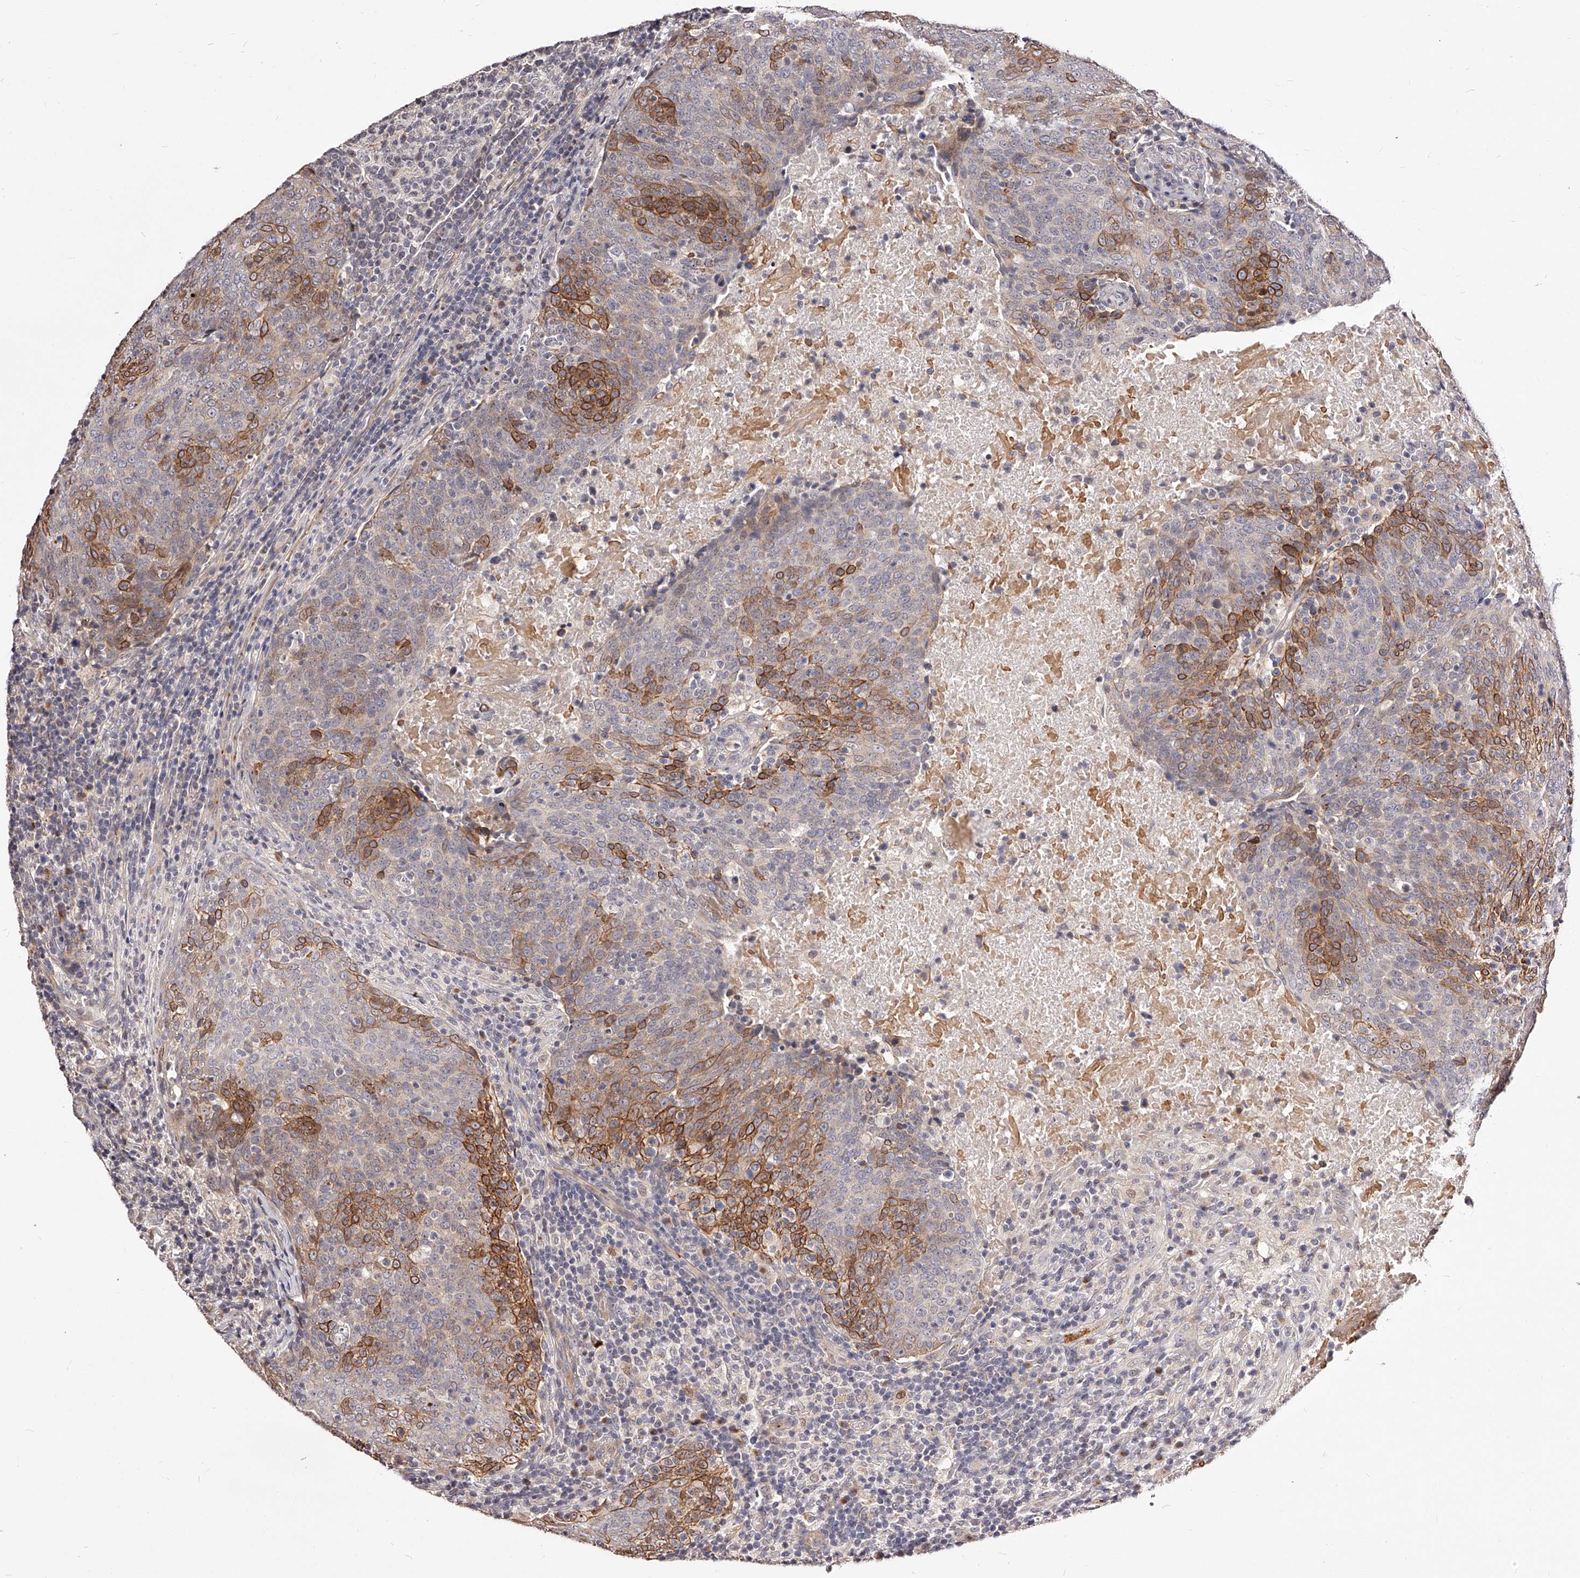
{"staining": {"intensity": "moderate", "quantity": "25%-75%", "location": "cytoplasmic/membranous"}, "tissue": "head and neck cancer", "cell_type": "Tumor cells", "image_type": "cancer", "snomed": [{"axis": "morphology", "description": "Squamous cell carcinoma, NOS"}, {"axis": "morphology", "description": "Squamous cell carcinoma, metastatic, NOS"}, {"axis": "topography", "description": "Lymph node"}, {"axis": "topography", "description": "Head-Neck"}], "caption": "Protein expression analysis of human squamous cell carcinoma (head and neck) reveals moderate cytoplasmic/membranous staining in approximately 25%-75% of tumor cells.", "gene": "ZNF502", "patient": {"sex": "male", "age": 62}}